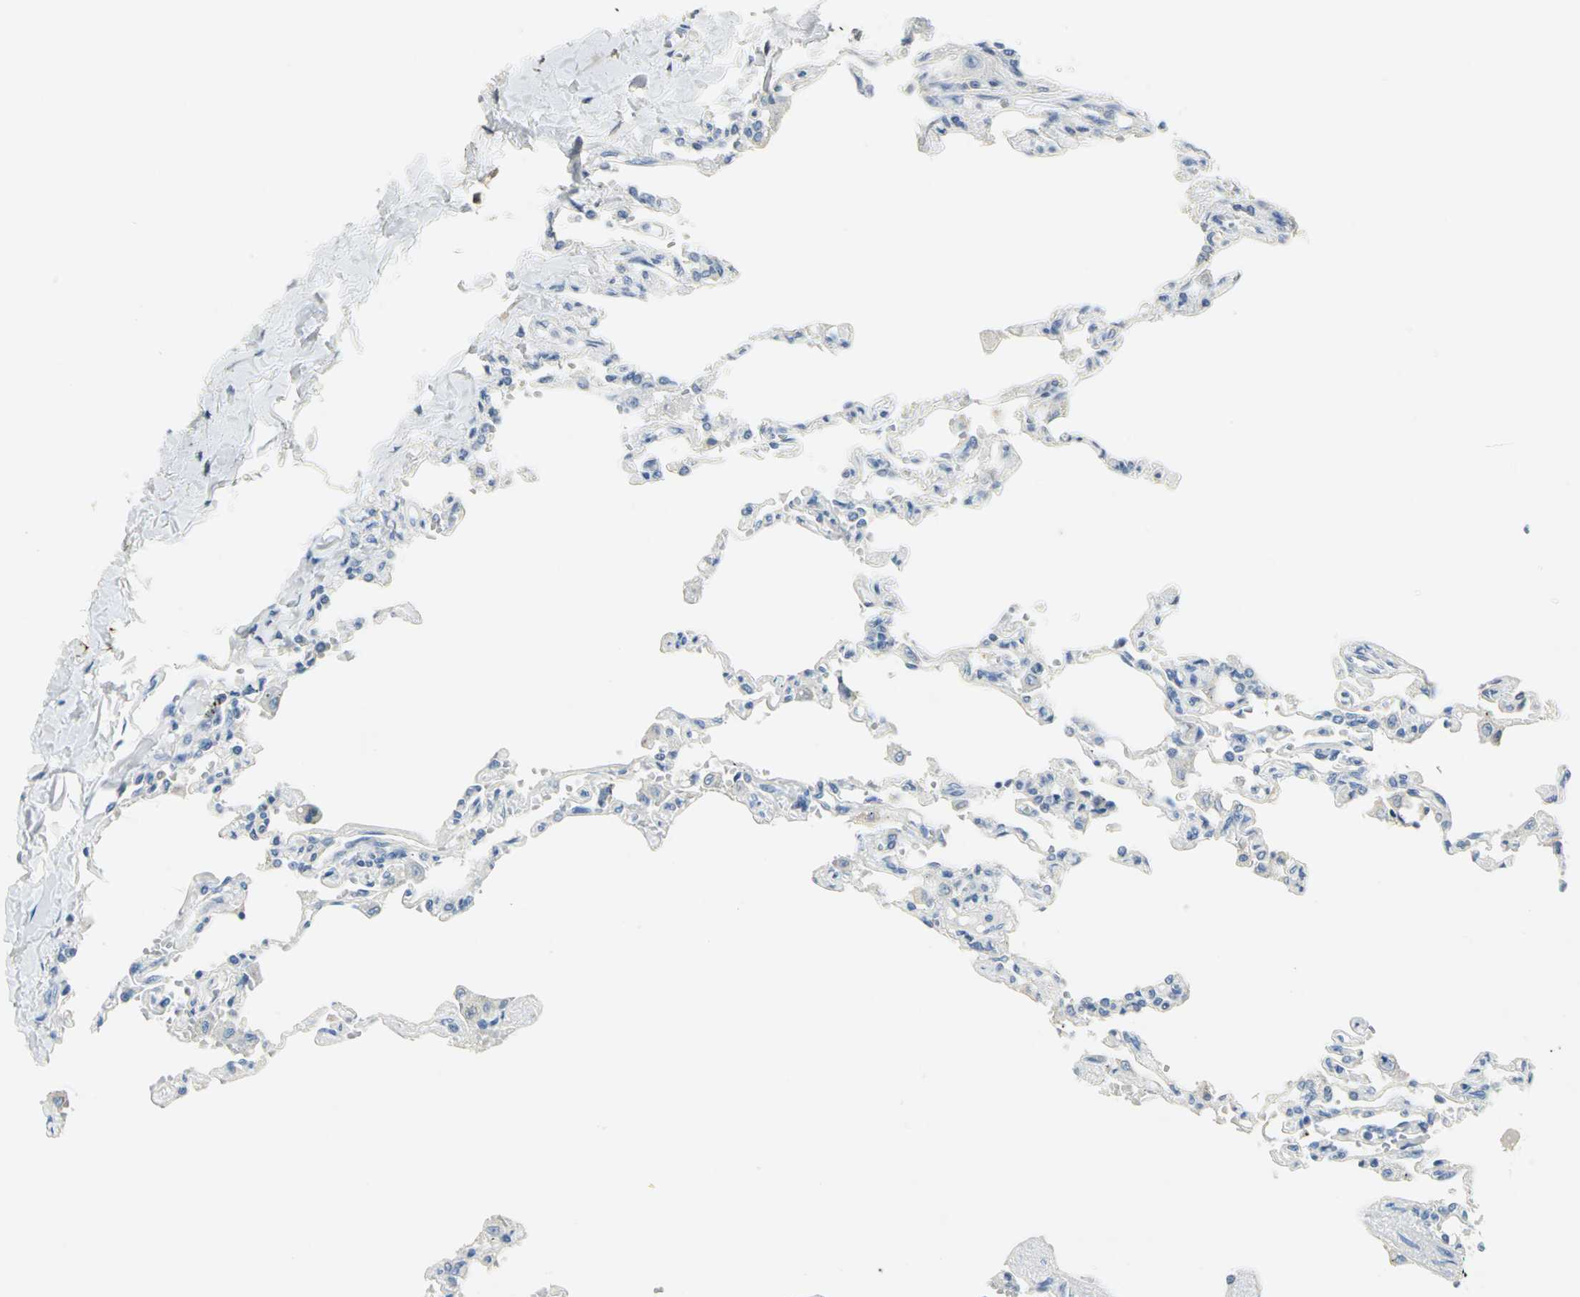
{"staining": {"intensity": "negative", "quantity": "none", "location": "none"}, "tissue": "lung", "cell_type": "Alveolar cells", "image_type": "normal", "snomed": [{"axis": "morphology", "description": "Normal tissue, NOS"}, {"axis": "topography", "description": "Lung"}], "caption": "Micrograph shows no significant protein staining in alveolar cells of unremarkable lung.", "gene": "UCHL1", "patient": {"sex": "male", "age": 21}}